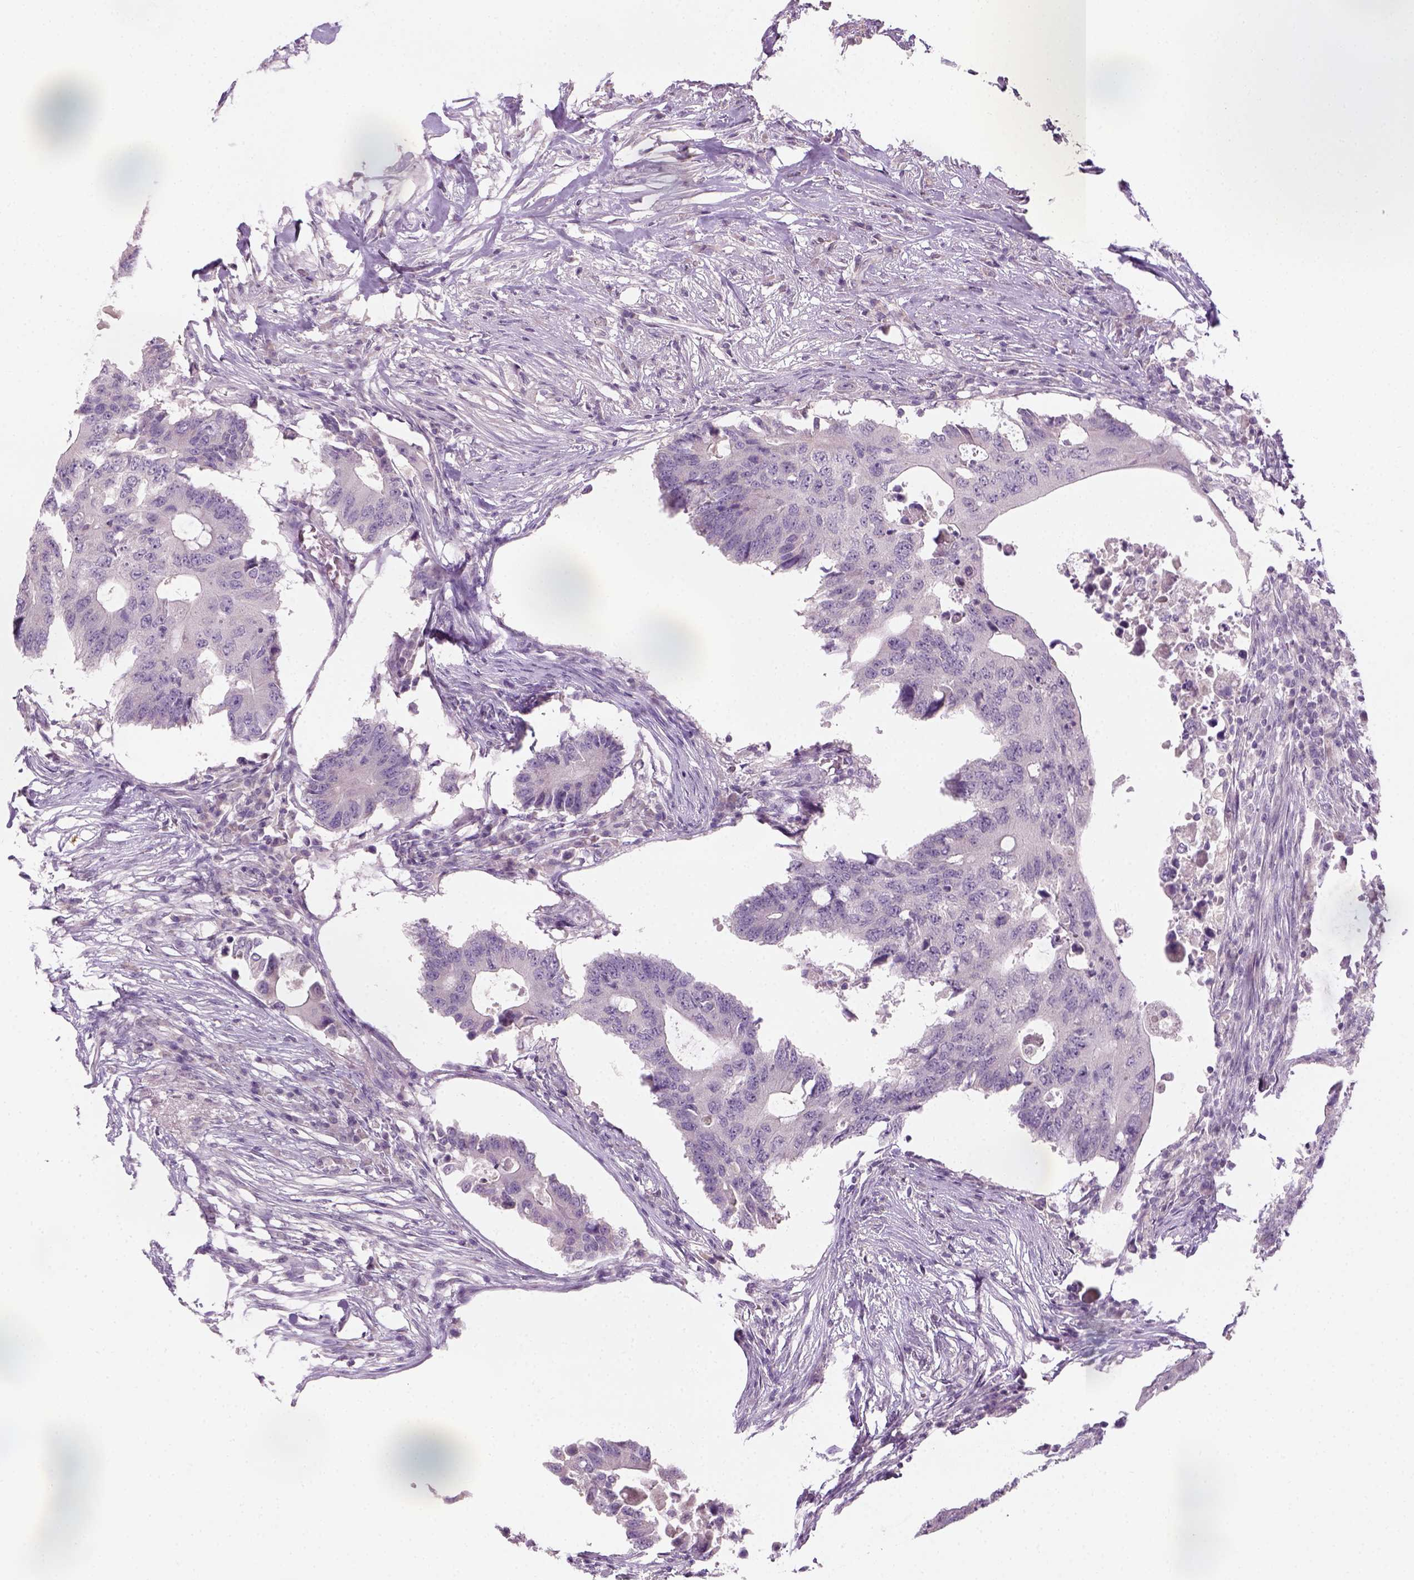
{"staining": {"intensity": "negative", "quantity": "none", "location": "none"}, "tissue": "colorectal cancer", "cell_type": "Tumor cells", "image_type": "cancer", "snomed": [{"axis": "morphology", "description": "Adenocarcinoma, NOS"}, {"axis": "topography", "description": "Colon"}], "caption": "A photomicrograph of human colorectal cancer (adenocarcinoma) is negative for staining in tumor cells.", "gene": "GFI1B", "patient": {"sex": "male", "age": 71}}